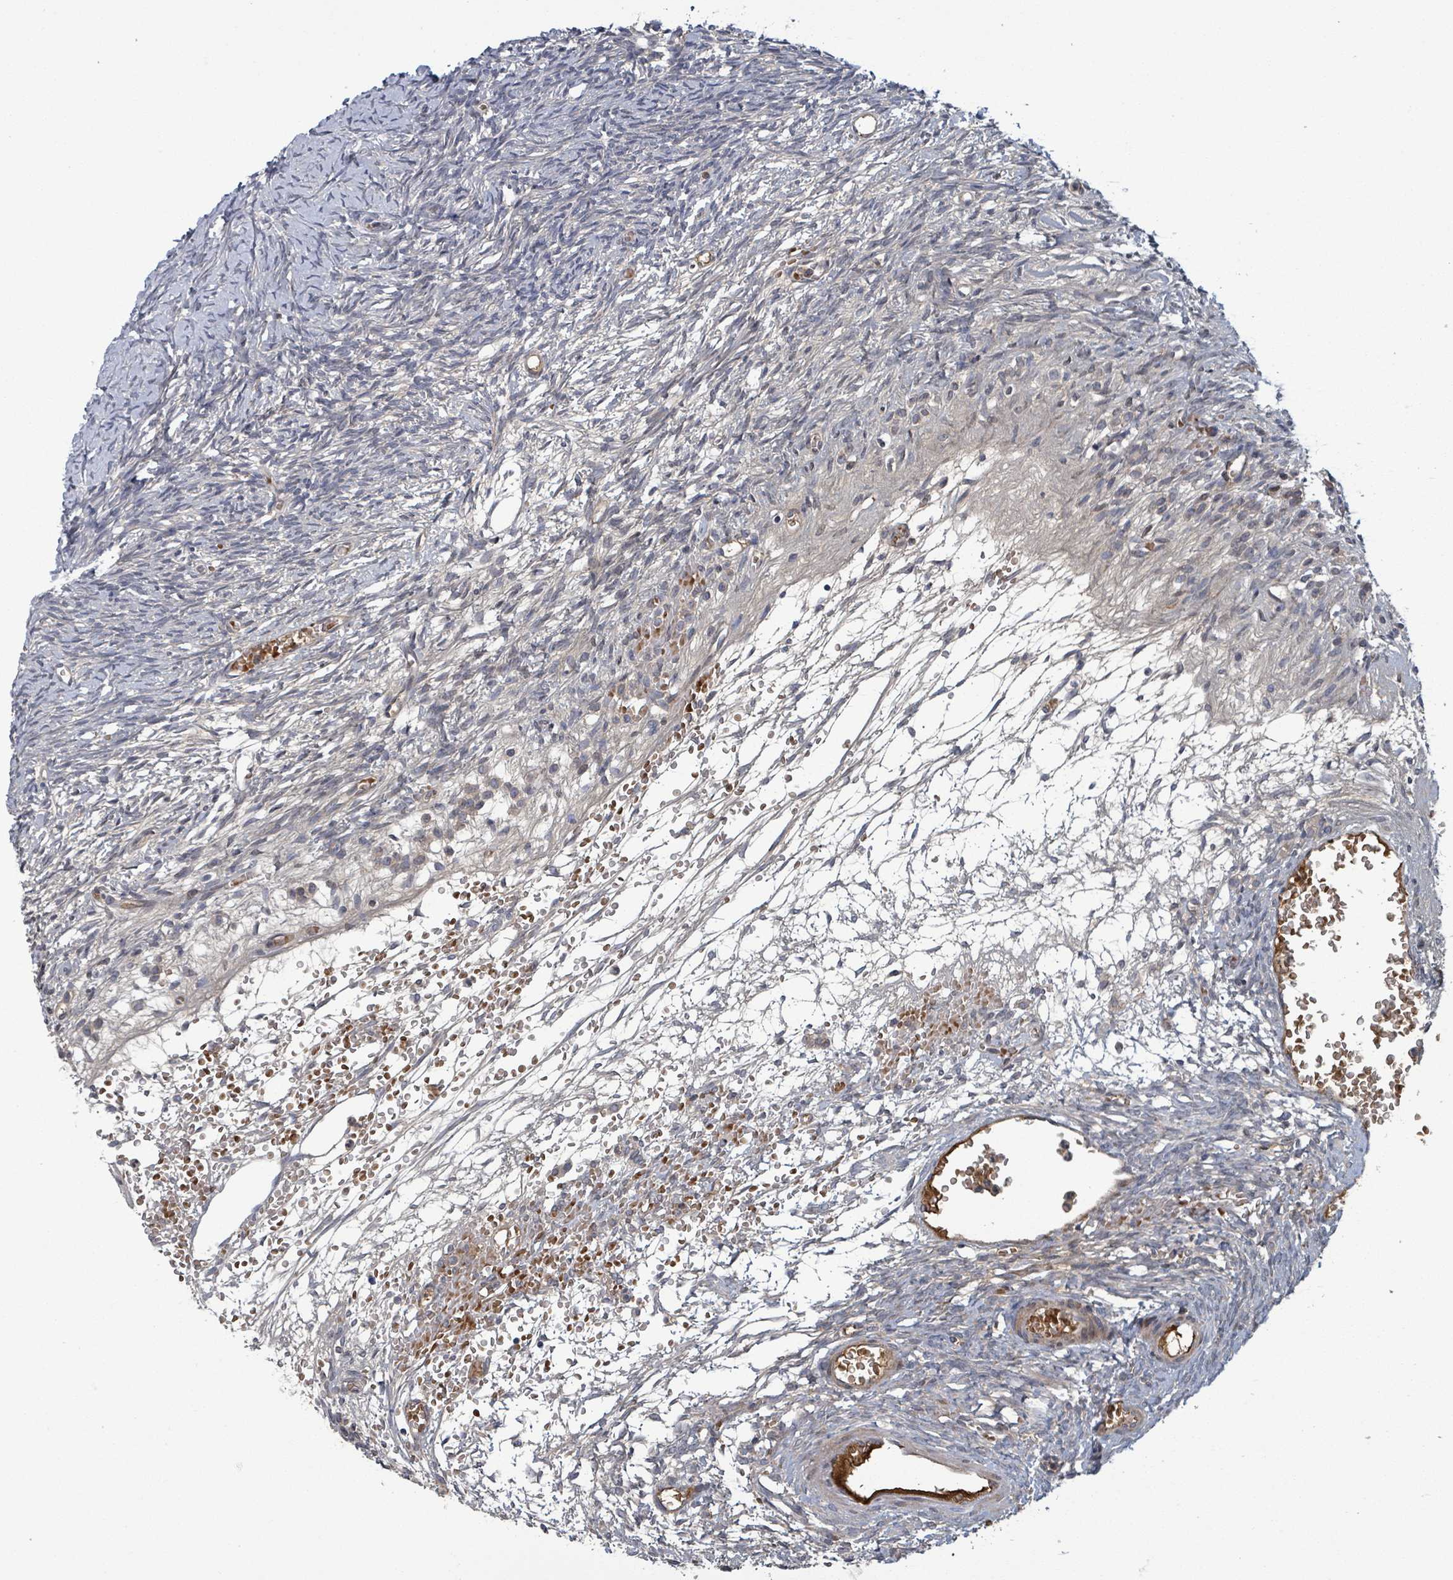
{"staining": {"intensity": "negative", "quantity": "none", "location": "none"}, "tissue": "ovary", "cell_type": "Follicle cells", "image_type": "normal", "snomed": [{"axis": "morphology", "description": "Normal tissue, NOS"}, {"axis": "topography", "description": "Ovary"}], "caption": "DAB immunohistochemical staining of normal human ovary exhibits no significant positivity in follicle cells.", "gene": "GRM8", "patient": {"sex": "female", "age": 39}}